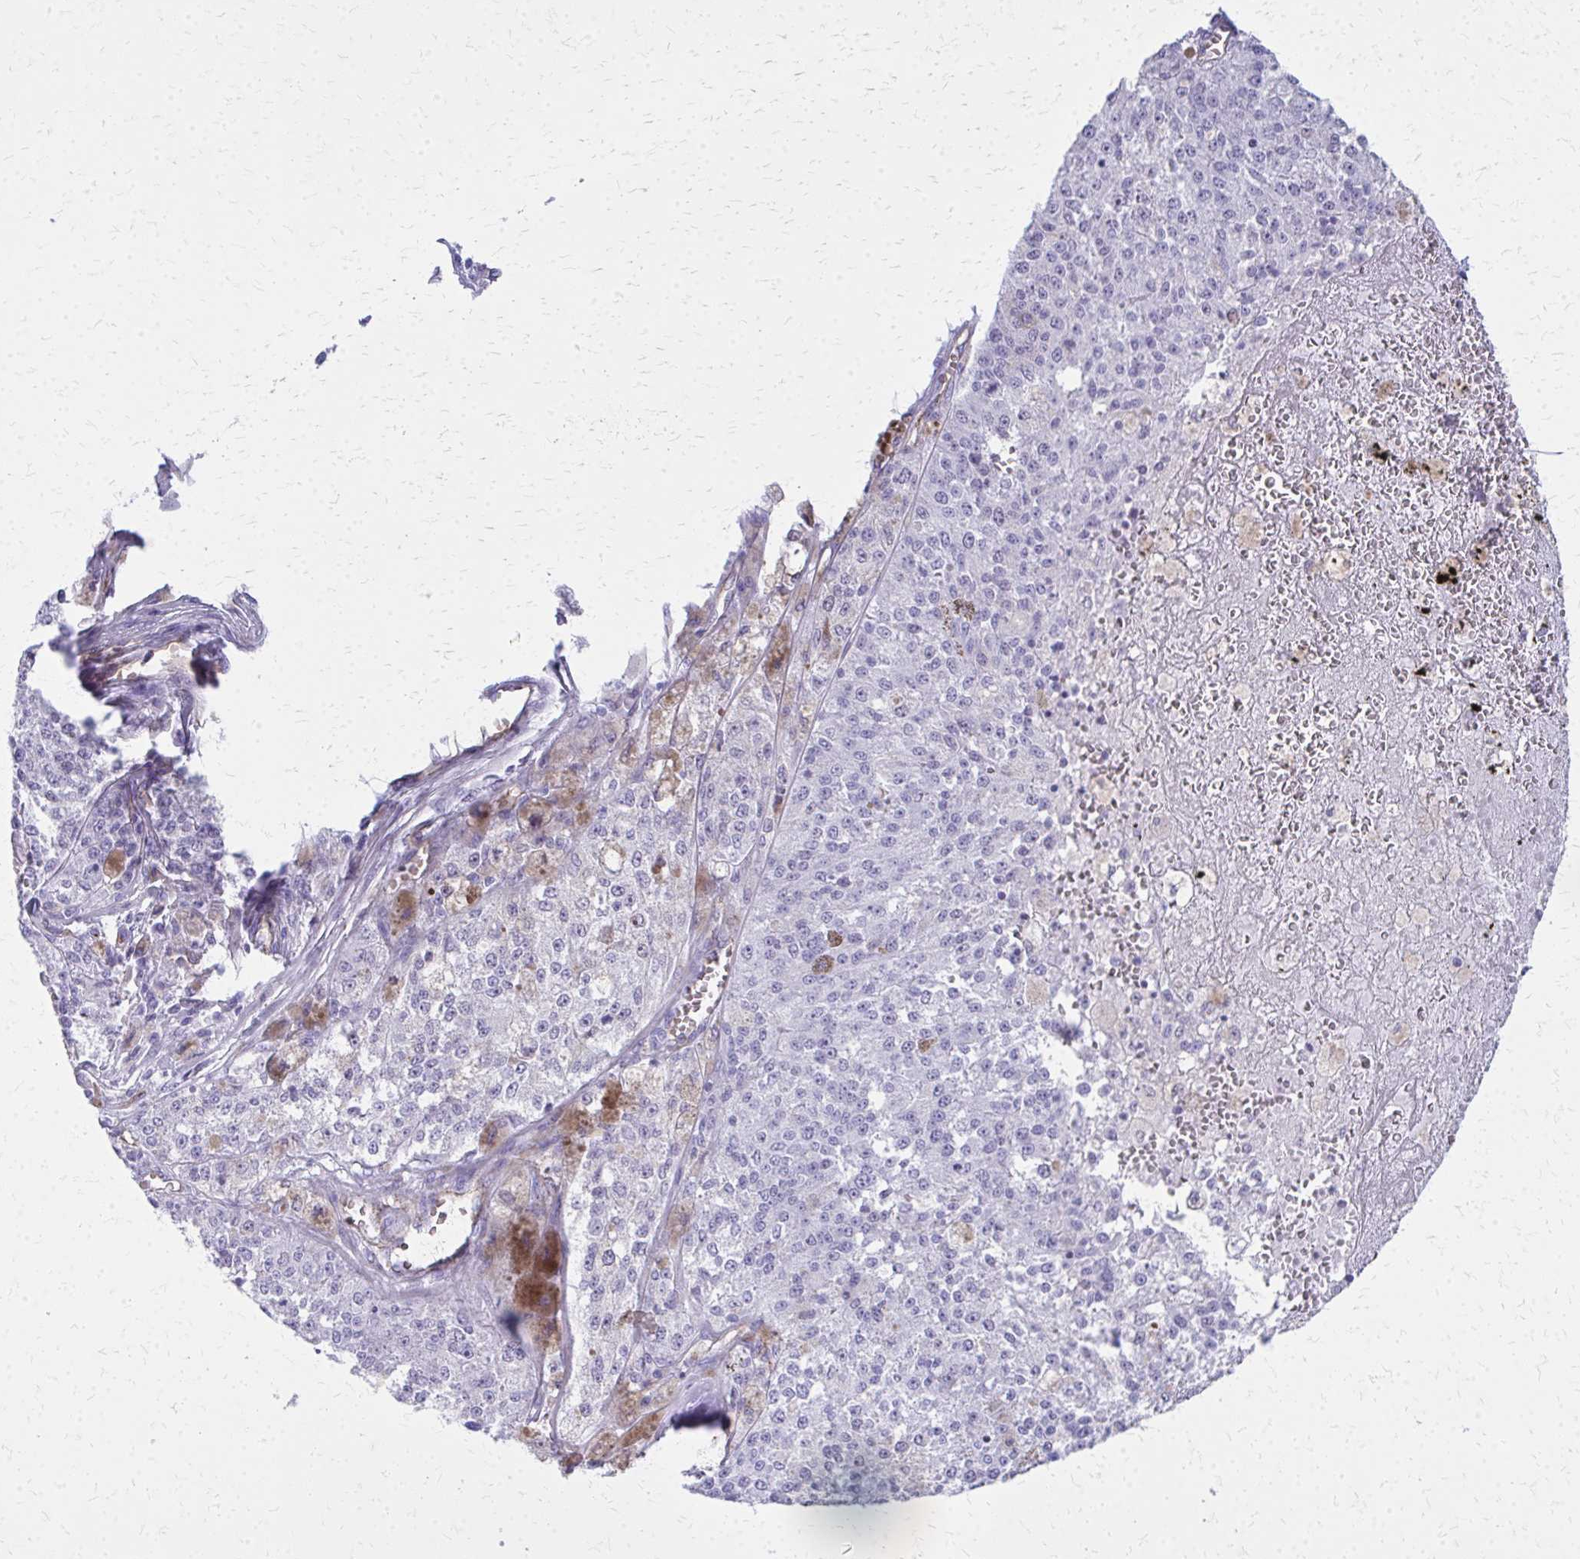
{"staining": {"intensity": "negative", "quantity": "none", "location": "none"}, "tissue": "melanoma", "cell_type": "Tumor cells", "image_type": "cancer", "snomed": [{"axis": "morphology", "description": "Malignant melanoma, Metastatic site"}, {"axis": "topography", "description": "Lymph node"}], "caption": "This is an immunohistochemistry (IHC) micrograph of melanoma. There is no staining in tumor cells.", "gene": "TPSG1", "patient": {"sex": "female", "age": 64}}